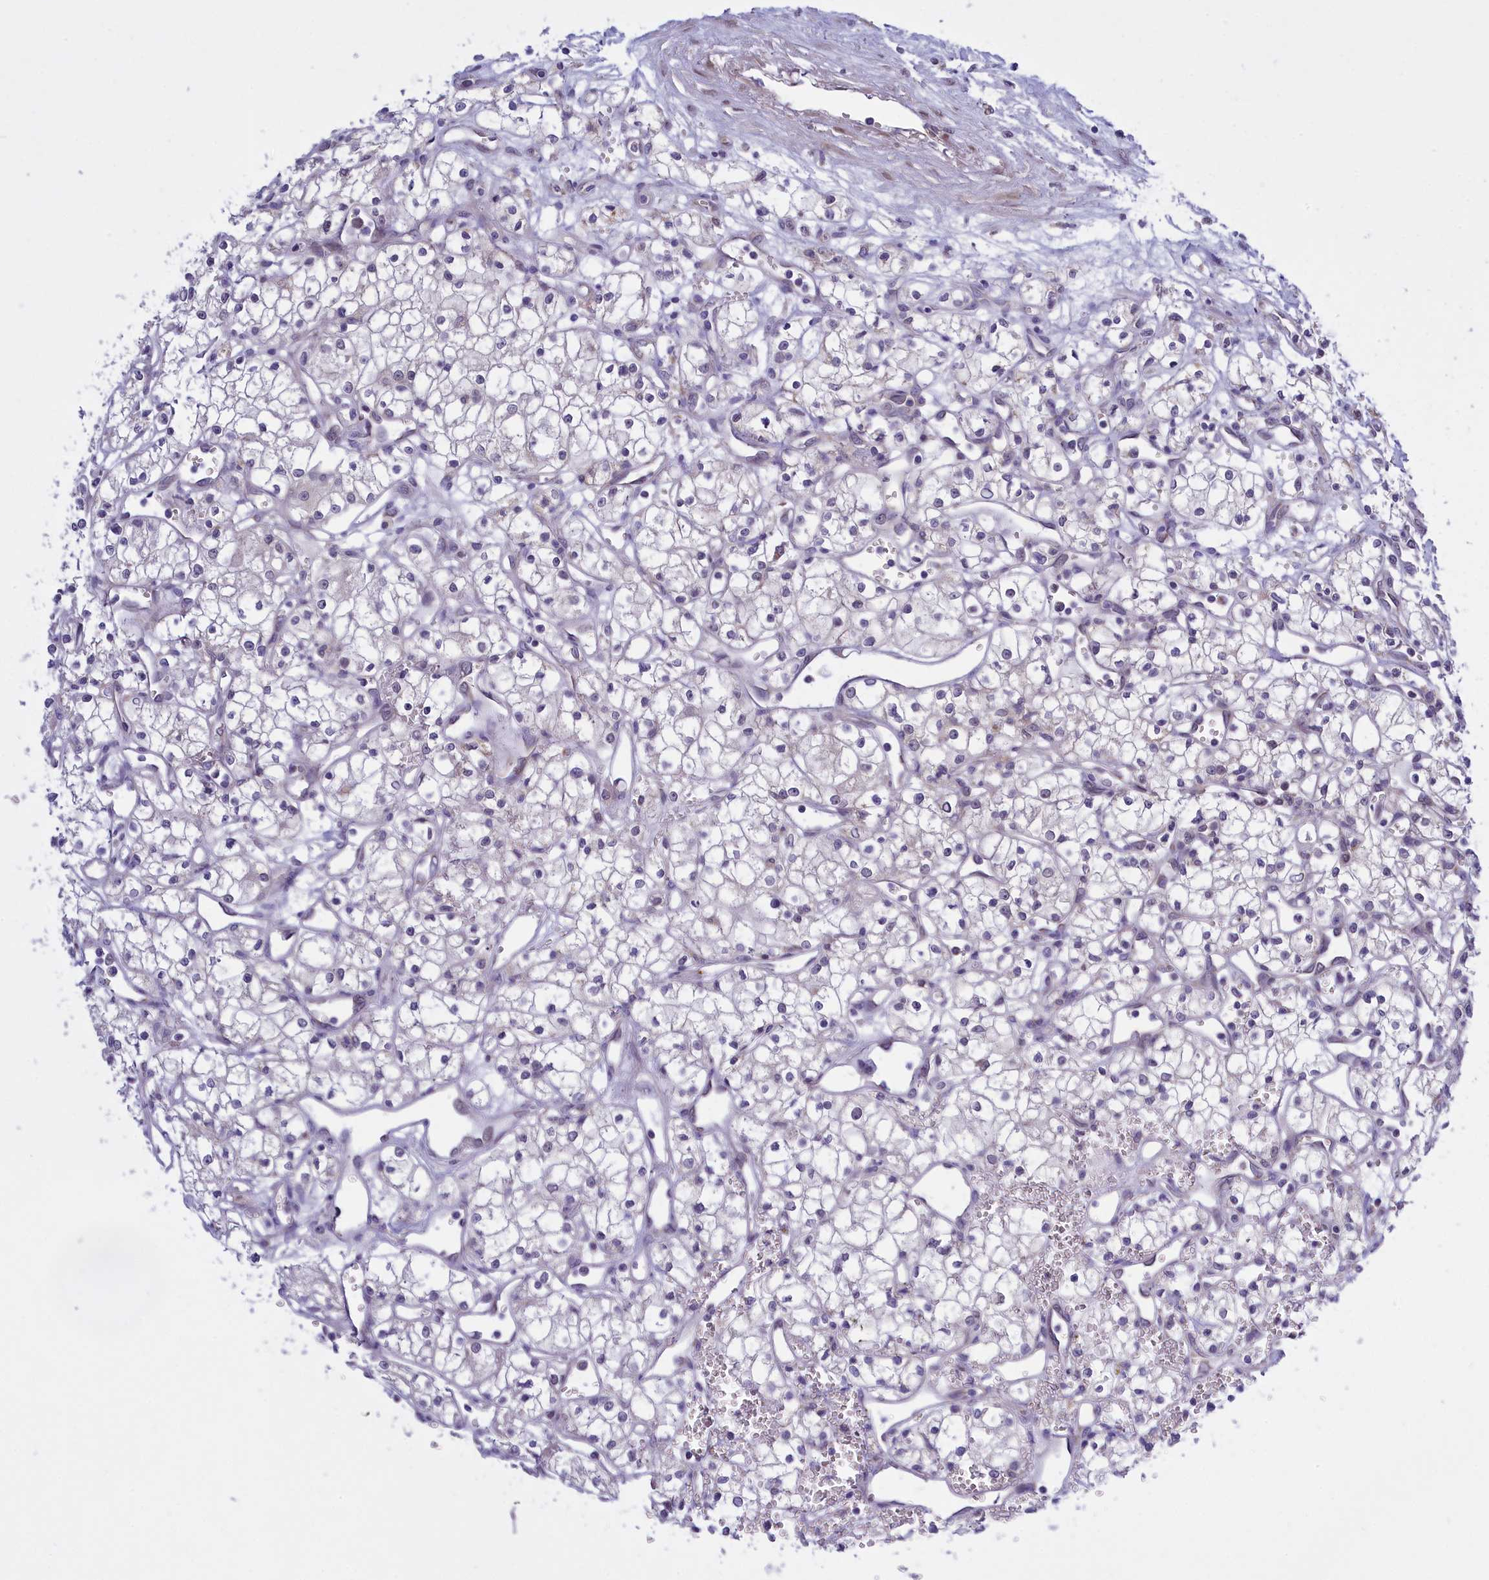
{"staining": {"intensity": "negative", "quantity": "none", "location": "none"}, "tissue": "renal cancer", "cell_type": "Tumor cells", "image_type": "cancer", "snomed": [{"axis": "morphology", "description": "Adenocarcinoma, NOS"}, {"axis": "topography", "description": "Kidney"}], "caption": "Immunohistochemistry (IHC) of renal cancer (adenocarcinoma) demonstrates no expression in tumor cells.", "gene": "FAM149B1", "patient": {"sex": "male", "age": 59}}